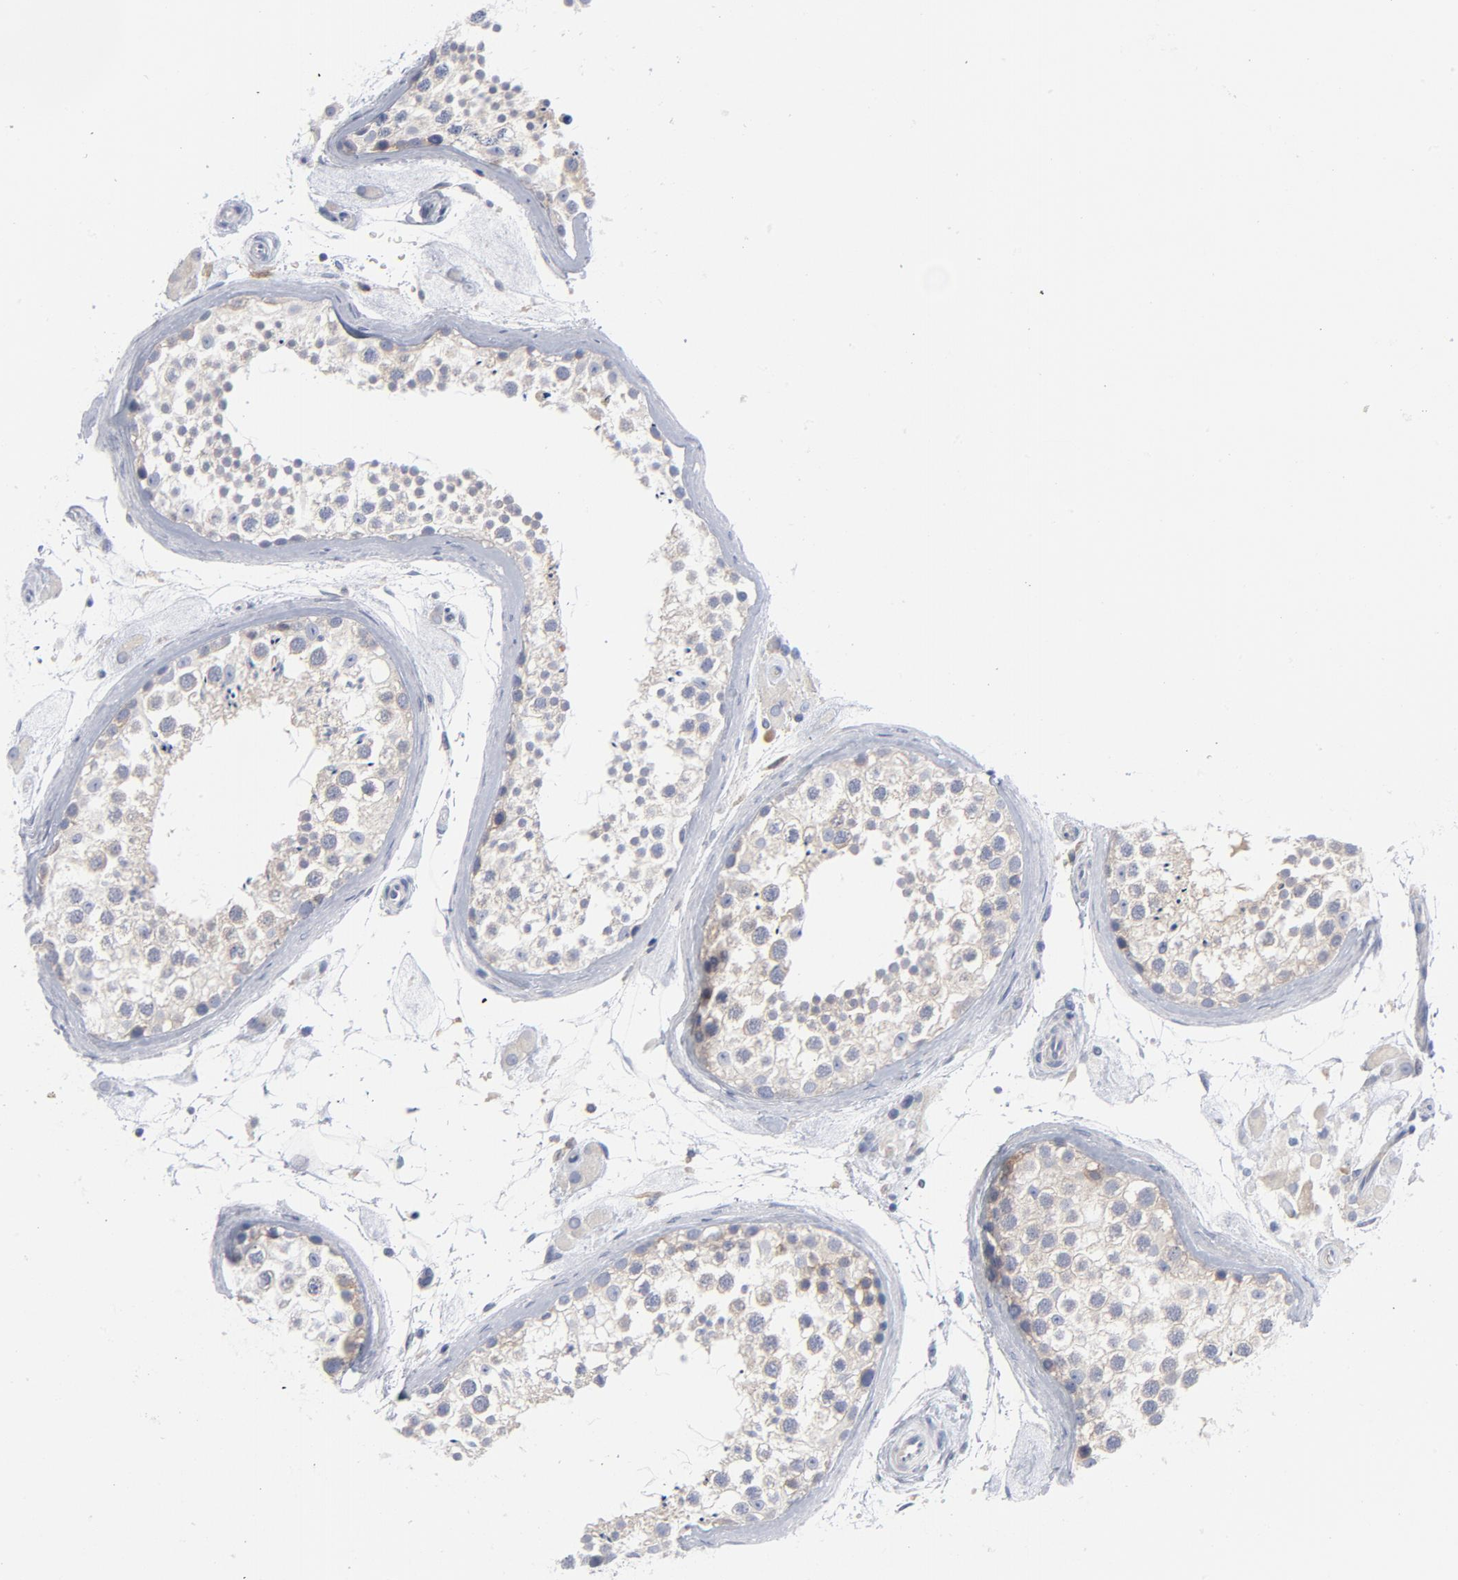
{"staining": {"intensity": "weak", "quantity": "25%-75%", "location": "cytoplasmic/membranous"}, "tissue": "testis", "cell_type": "Cells in seminiferous ducts", "image_type": "normal", "snomed": [{"axis": "morphology", "description": "Normal tissue, NOS"}, {"axis": "topography", "description": "Testis"}], "caption": "IHC (DAB) staining of unremarkable testis reveals weak cytoplasmic/membranous protein expression in about 25%-75% of cells in seminiferous ducts.", "gene": "CD86", "patient": {"sex": "male", "age": 46}}